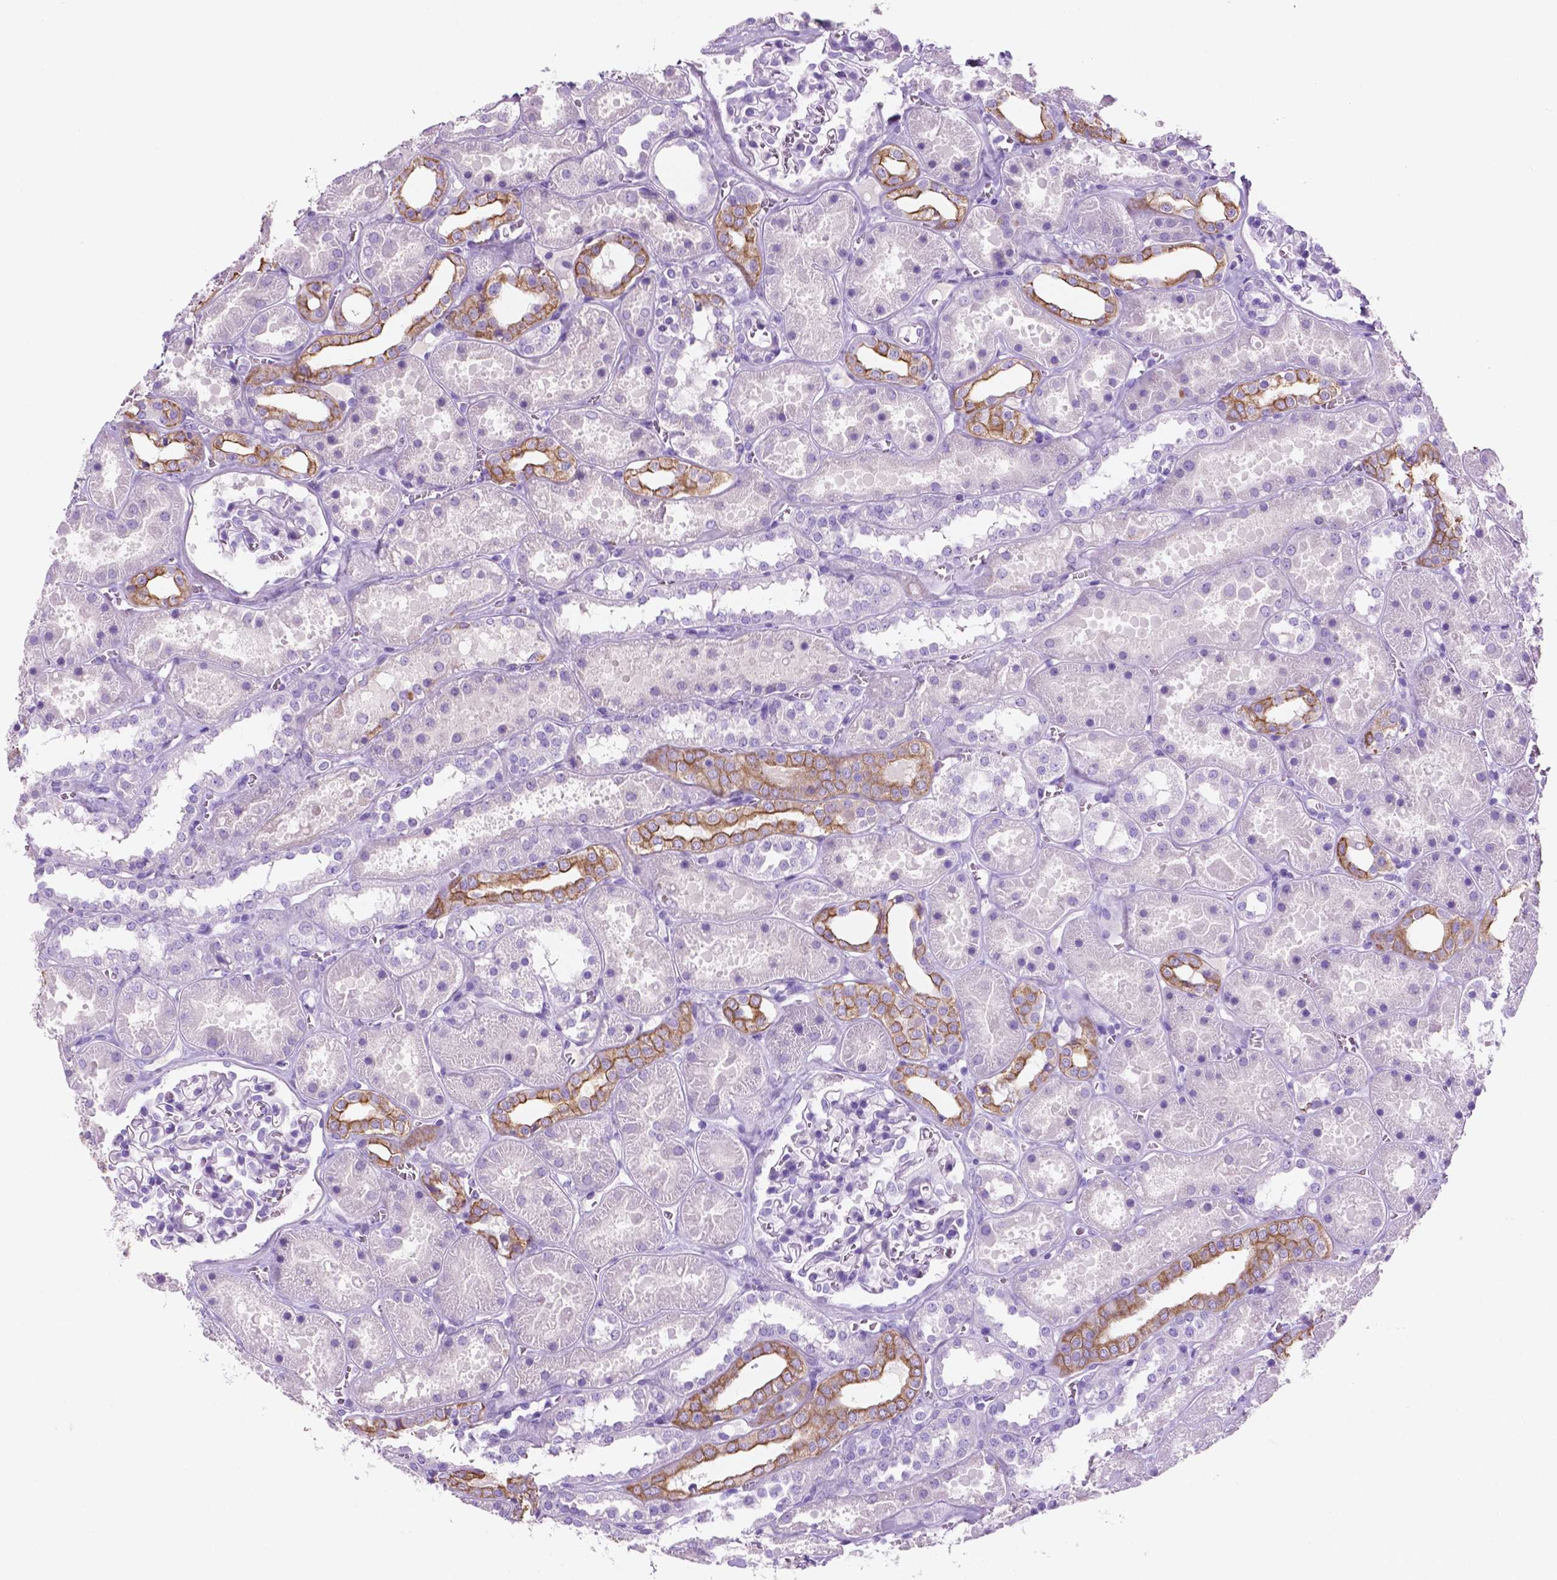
{"staining": {"intensity": "negative", "quantity": "none", "location": "none"}, "tissue": "kidney", "cell_type": "Cells in glomeruli", "image_type": "normal", "snomed": [{"axis": "morphology", "description": "Normal tissue, NOS"}, {"axis": "topography", "description": "Kidney"}], "caption": "Cells in glomeruli are negative for protein expression in benign human kidney. Brightfield microscopy of IHC stained with DAB (brown) and hematoxylin (blue), captured at high magnification.", "gene": "POU4F1", "patient": {"sex": "female", "age": 41}}